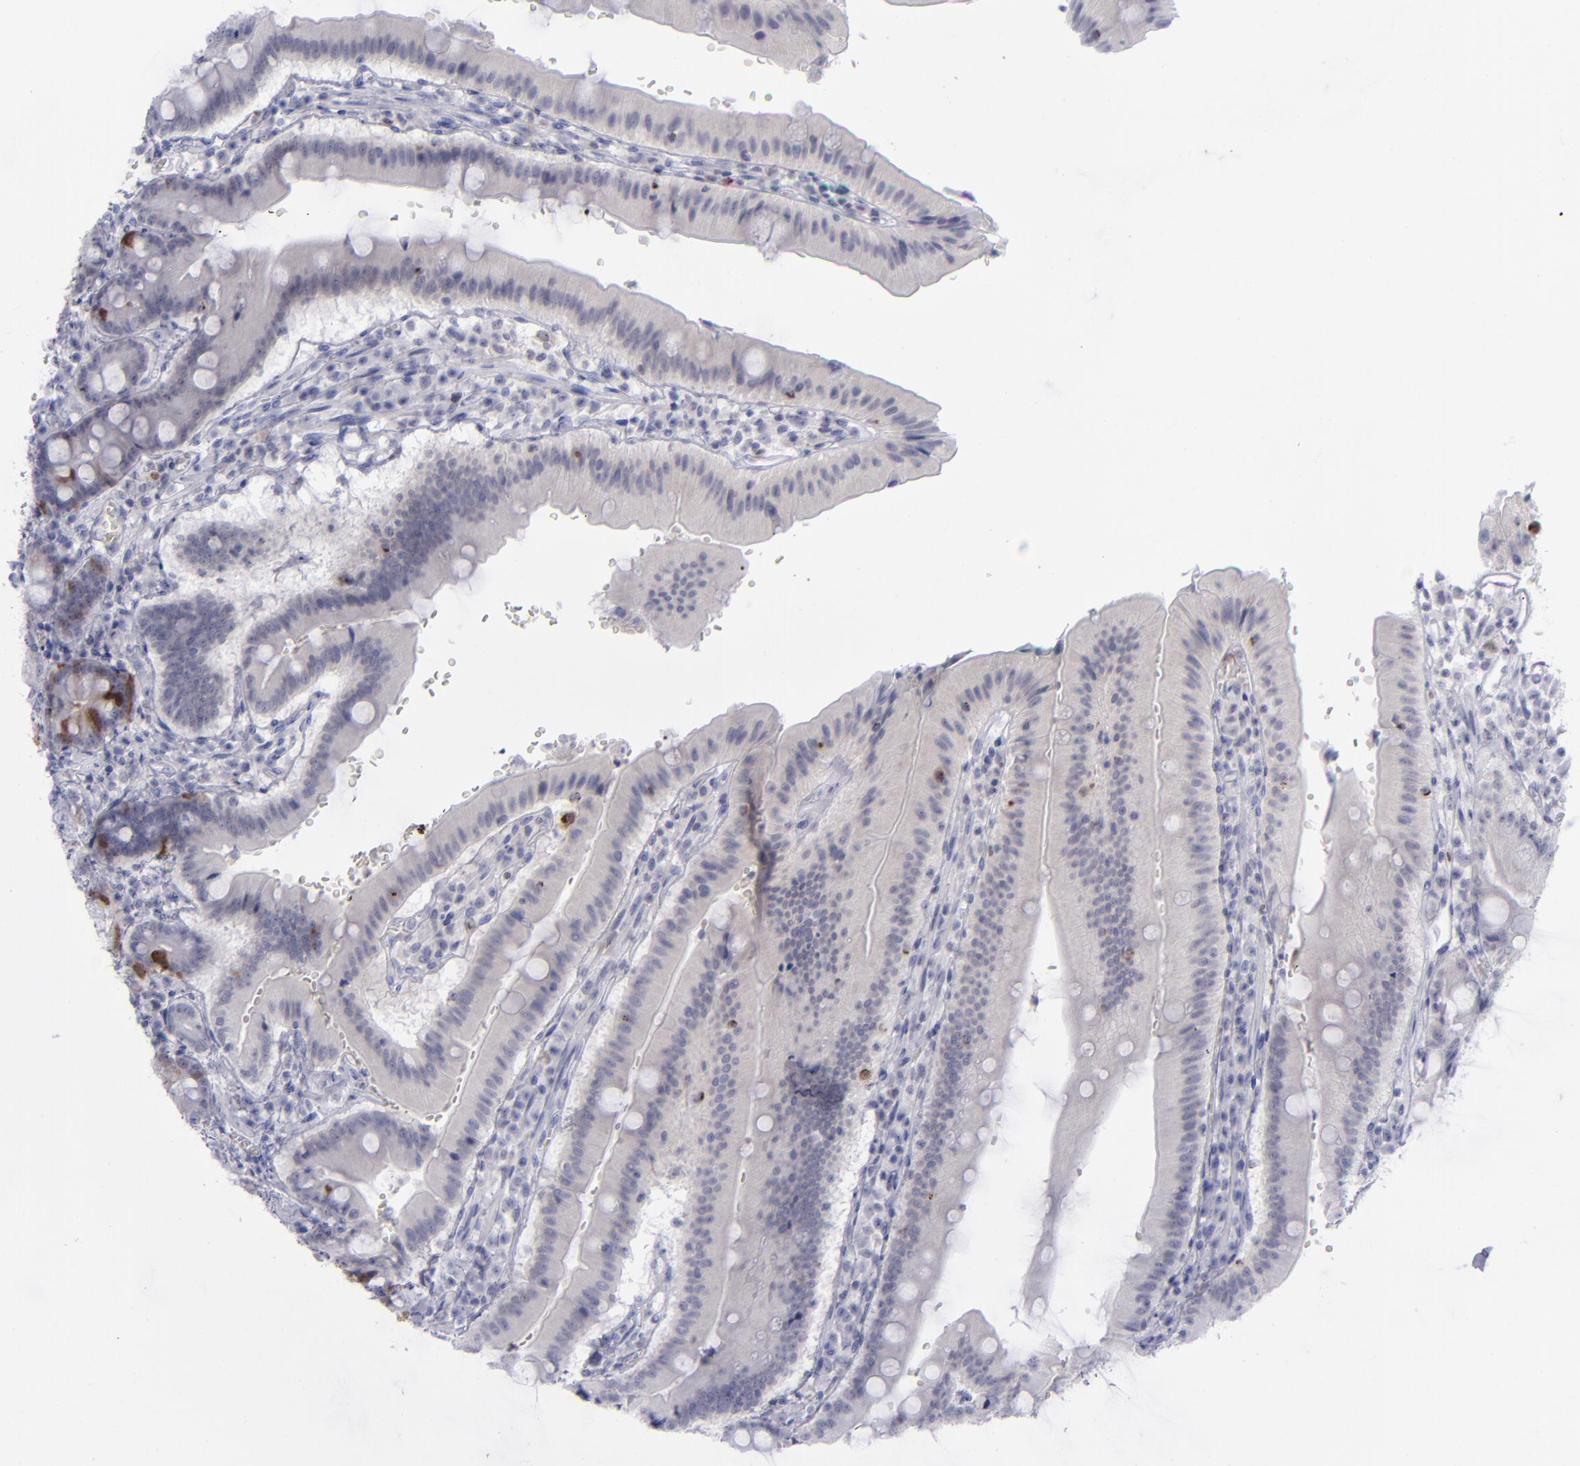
{"staining": {"intensity": "weak", "quantity": "<25%", "location": "cytoplasmic/membranous,nuclear"}, "tissue": "small intestine", "cell_type": "Glandular cells", "image_type": "normal", "snomed": [{"axis": "morphology", "description": "Normal tissue, NOS"}, {"axis": "topography", "description": "Small intestine"}], "caption": "This is an IHC histopathology image of unremarkable small intestine. There is no positivity in glandular cells.", "gene": "AURKA", "patient": {"sex": "male", "age": 71}}